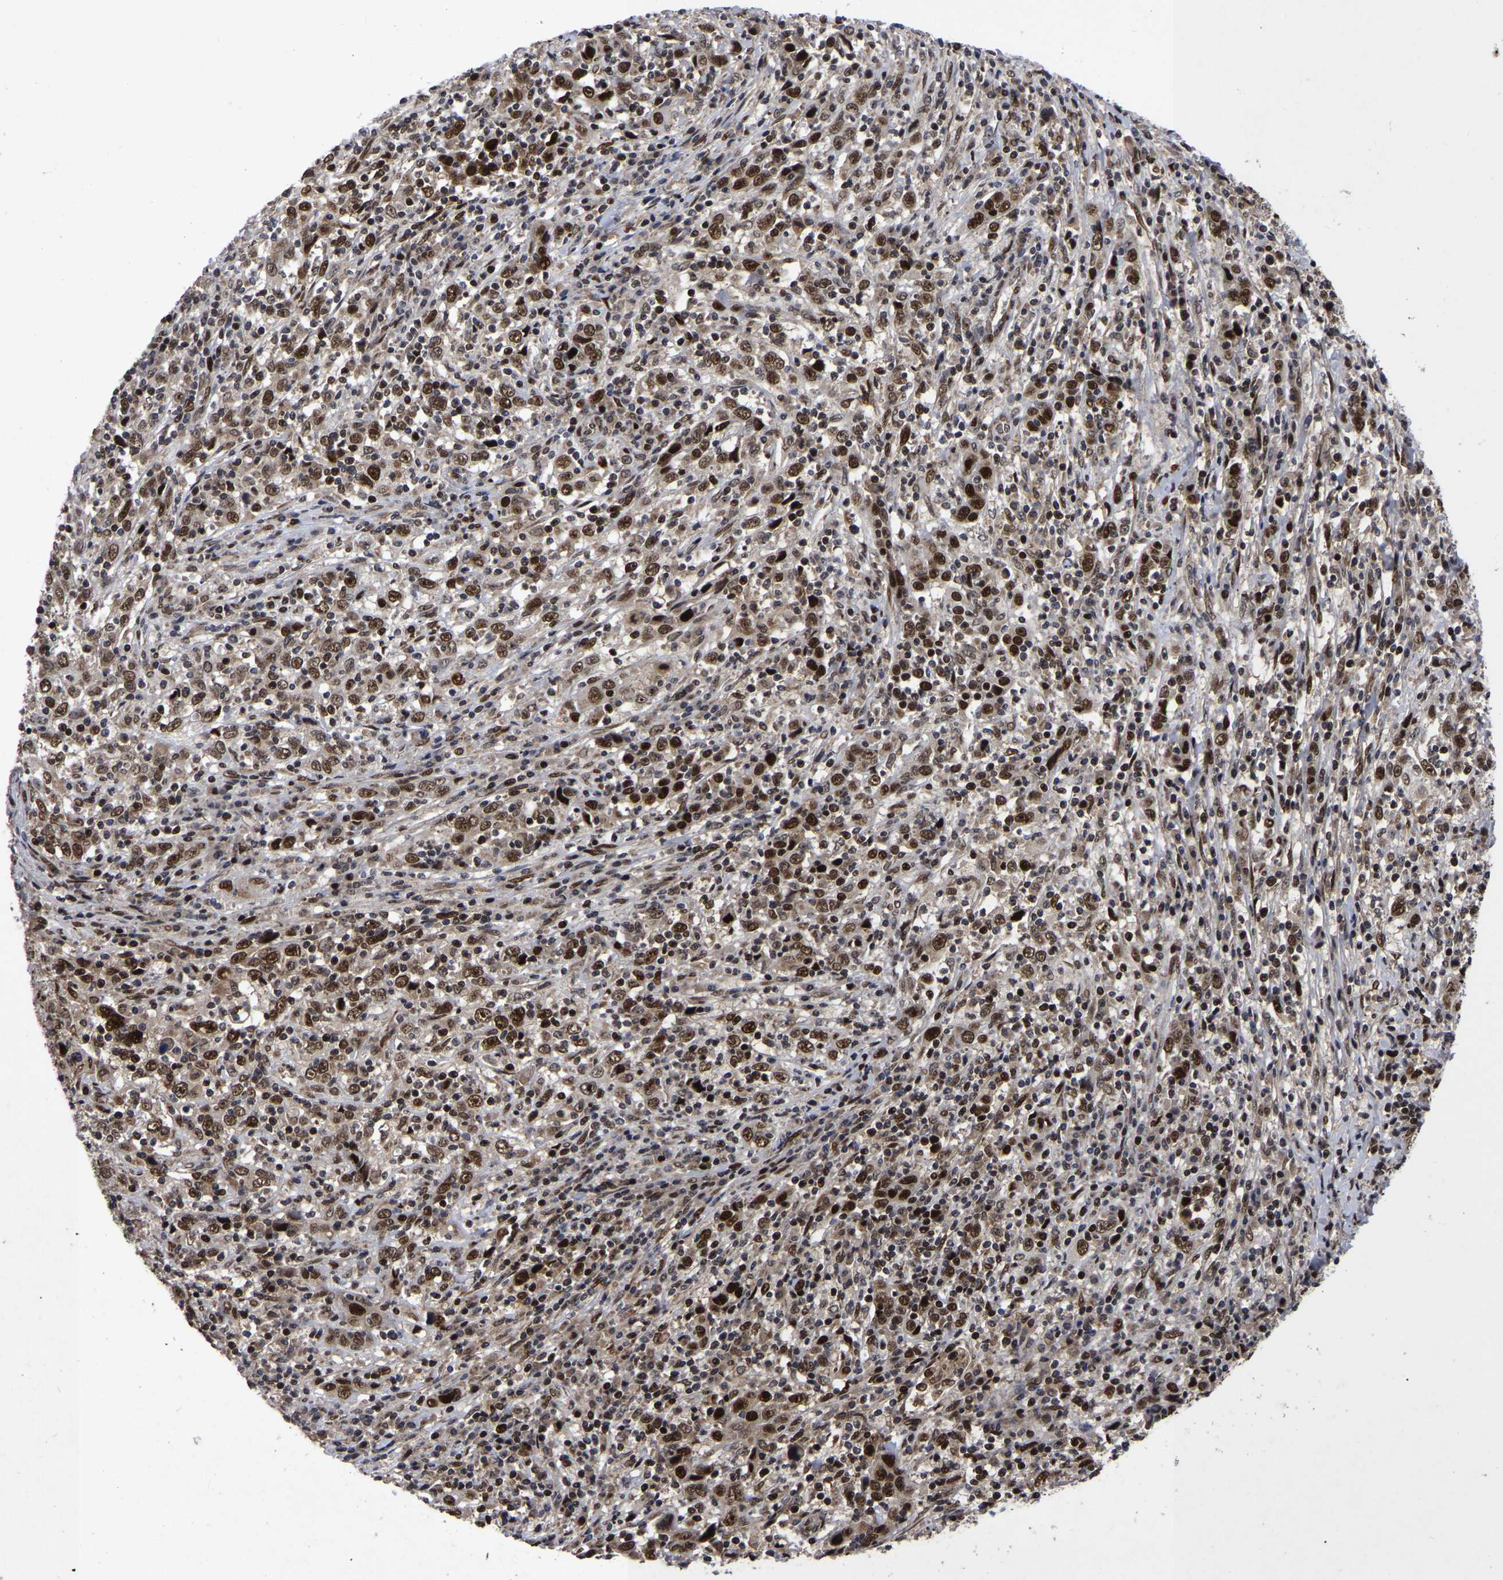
{"staining": {"intensity": "strong", "quantity": ">75%", "location": "nuclear"}, "tissue": "cervical cancer", "cell_type": "Tumor cells", "image_type": "cancer", "snomed": [{"axis": "morphology", "description": "Squamous cell carcinoma, NOS"}, {"axis": "topography", "description": "Cervix"}], "caption": "The photomicrograph shows staining of cervical cancer, revealing strong nuclear protein positivity (brown color) within tumor cells.", "gene": "JUNB", "patient": {"sex": "female", "age": 46}}